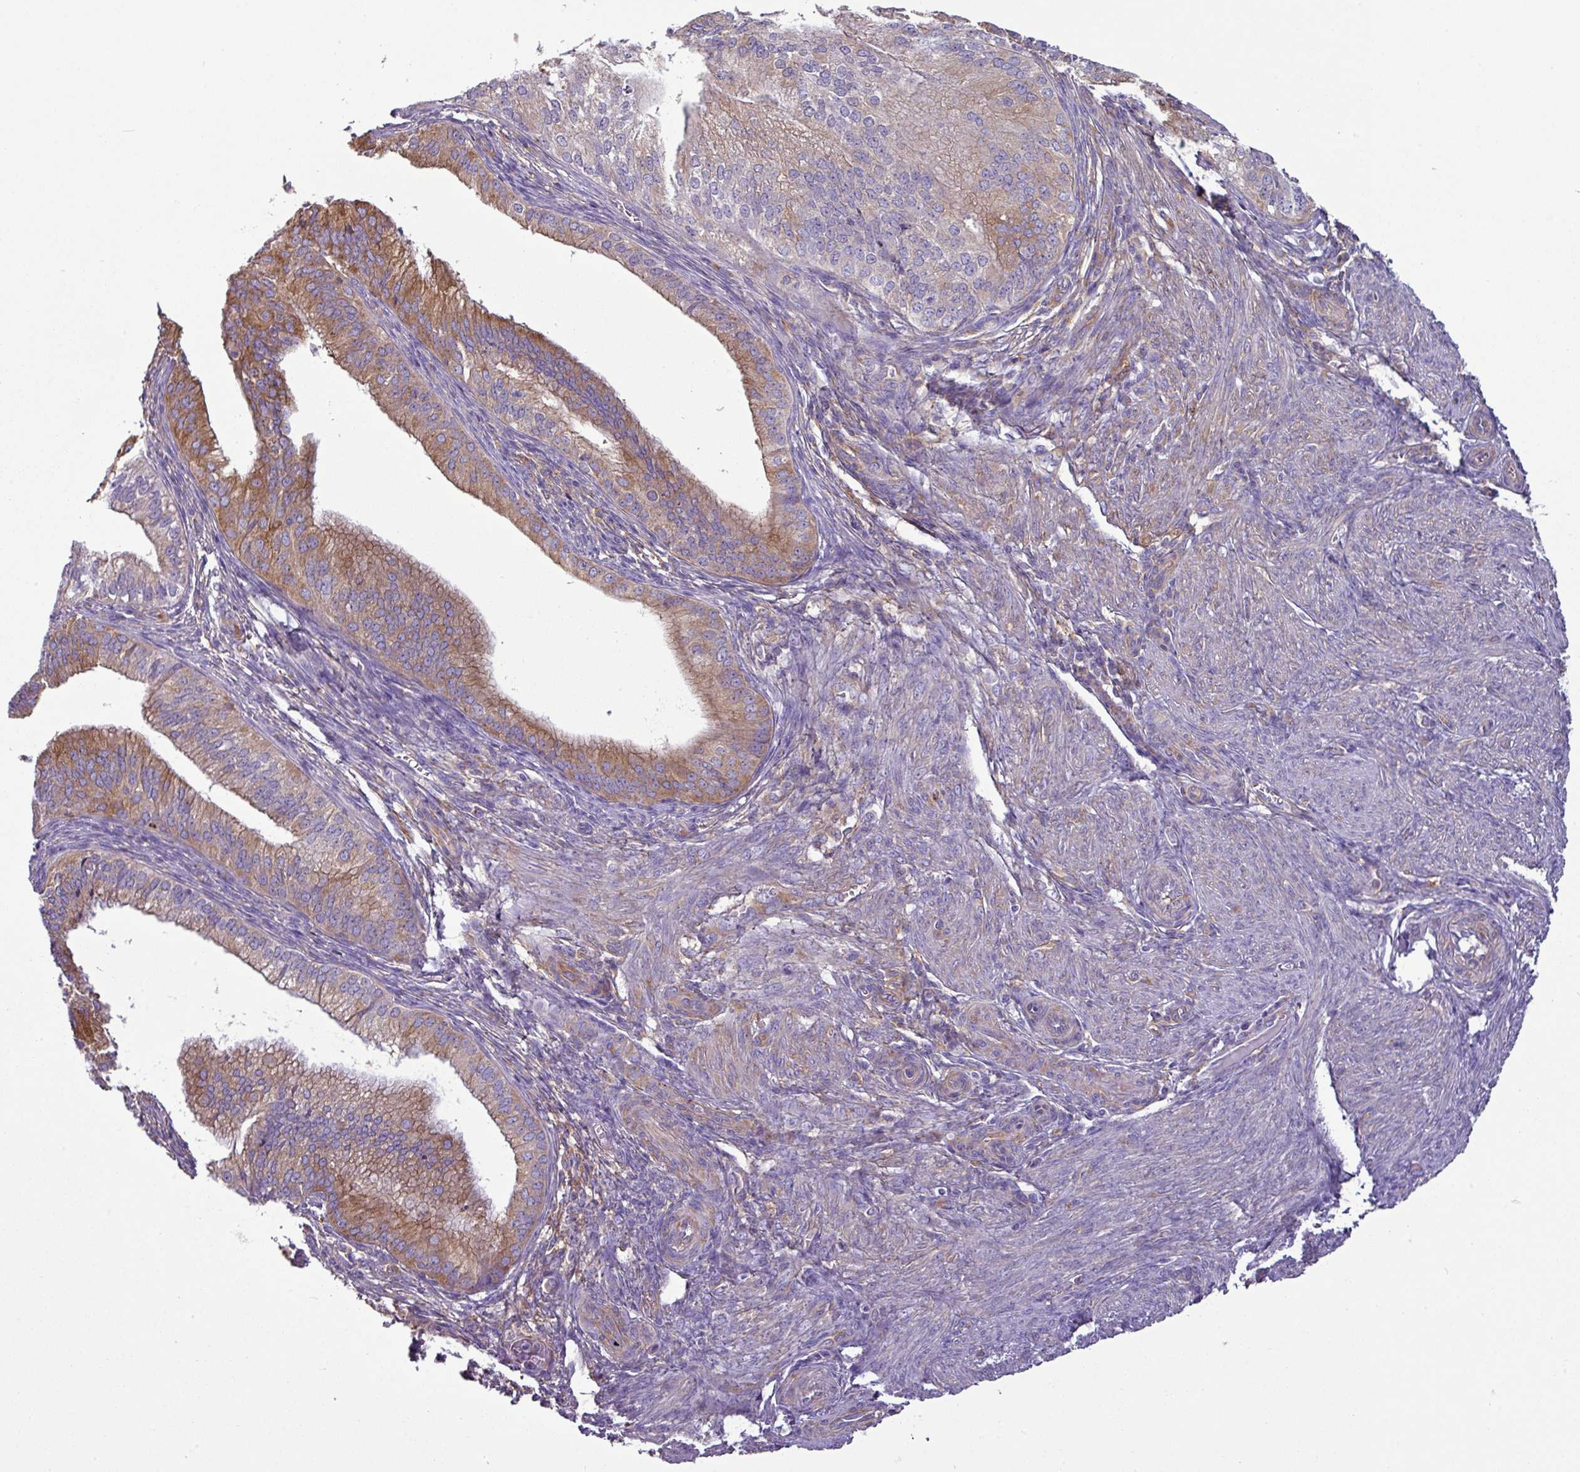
{"staining": {"intensity": "moderate", "quantity": "25%-75%", "location": "cytoplasmic/membranous"}, "tissue": "endometrial cancer", "cell_type": "Tumor cells", "image_type": "cancer", "snomed": [{"axis": "morphology", "description": "Adenocarcinoma, NOS"}, {"axis": "topography", "description": "Endometrium"}], "caption": "Immunohistochemistry image of endometrial cancer stained for a protein (brown), which demonstrates medium levels of moderate cytoplasmic/membranous staining in about 25%-75% of tumor cells.", "gene": "XNDC1N", "patient": {"sex": "female", "age": 50}}